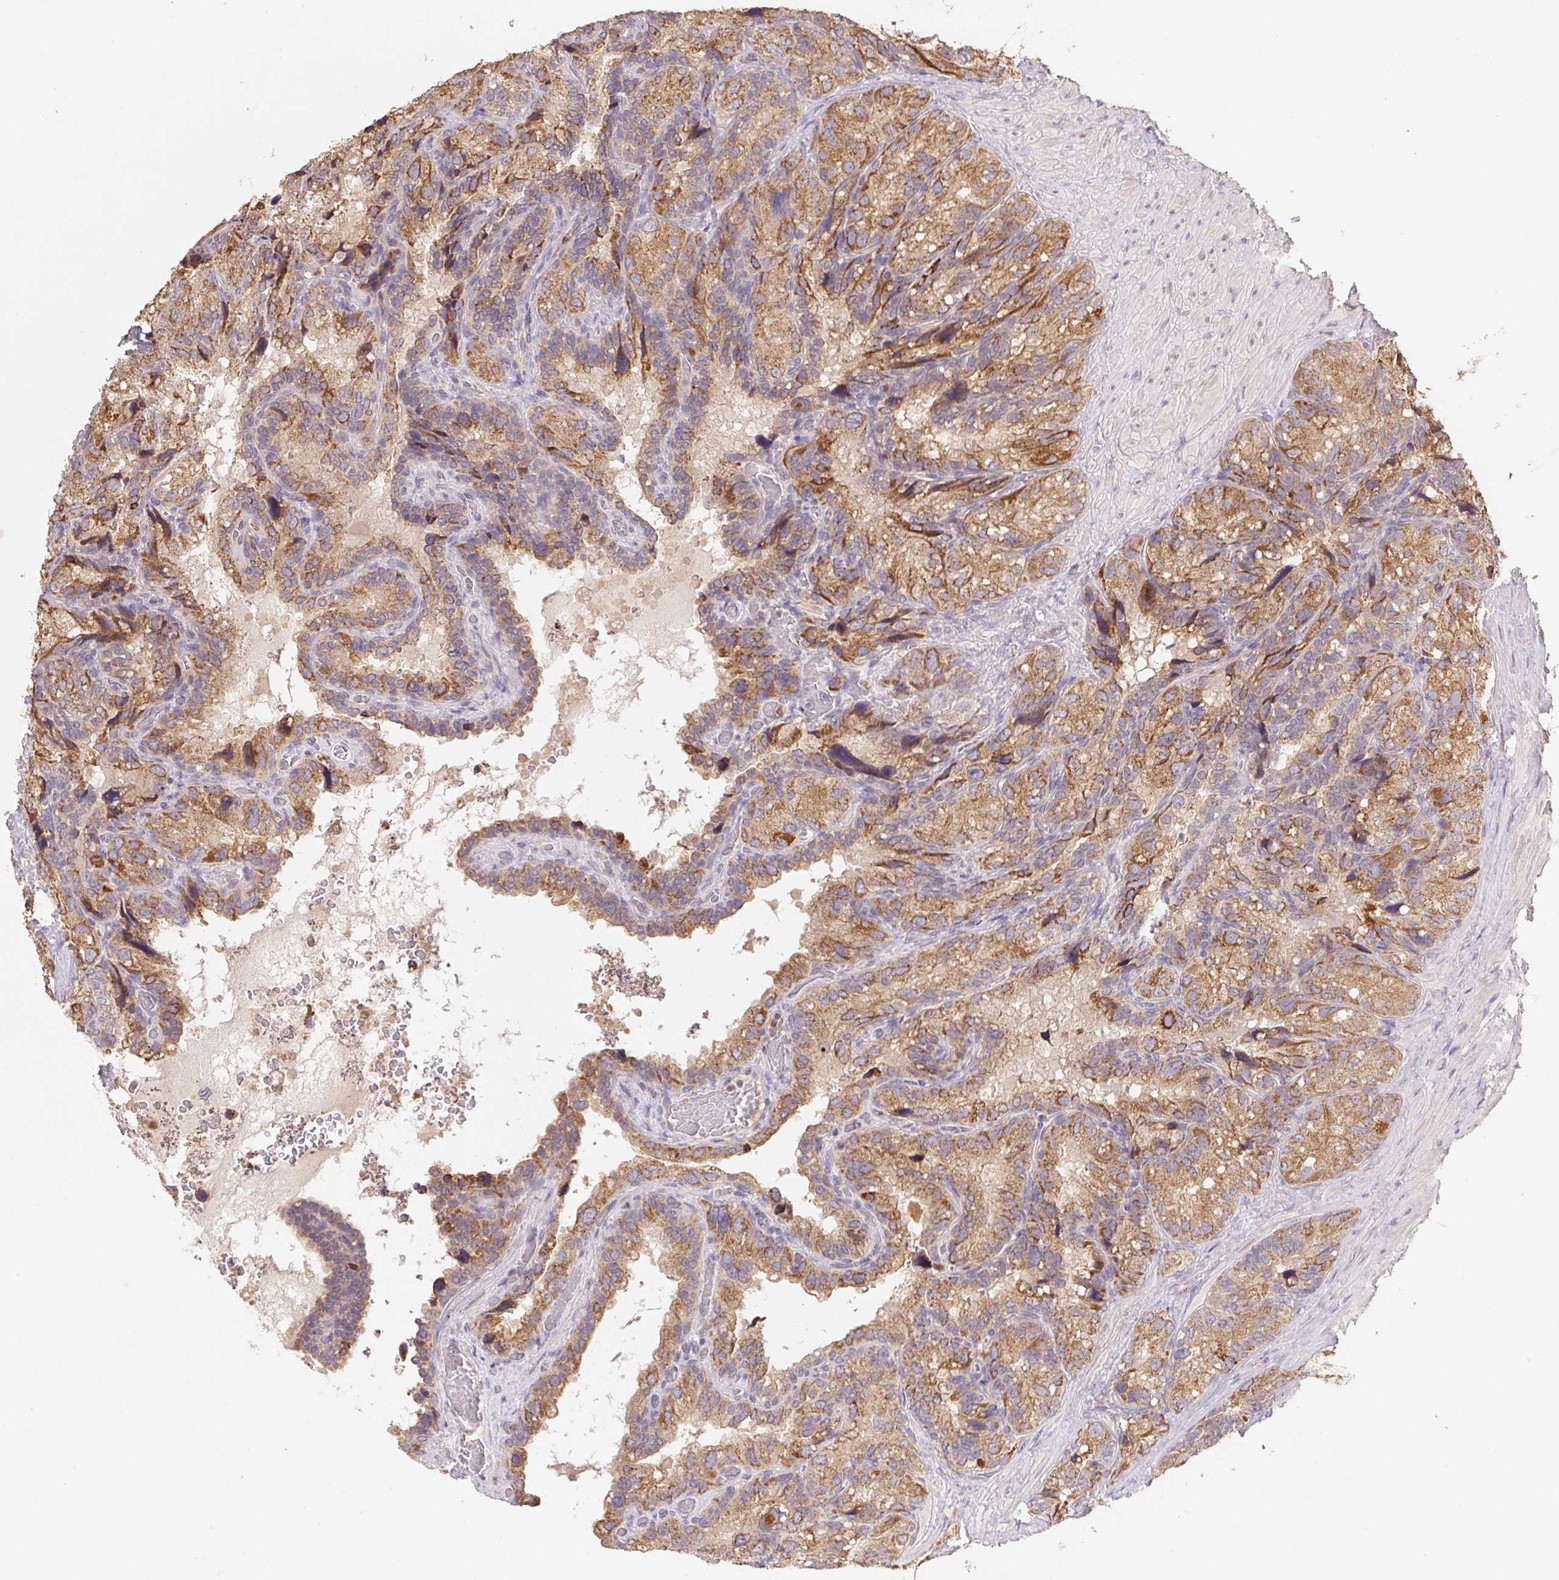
{"staining": {"intensity": "moderate", "quantity": "25%-75%", "location": "cytoplasmic/membranous"}, "tissue": "seminal vesicle", "cell_type": "Glandular cells", "image_type": "normal", "snomed": [{"axis": "morphology", "description": "Normal tissue, NOS"}, {"axis": "topography", "description": "Seminal veicle"}], "caption": "Protein expression analysis of unremarkable human seminal vesicle reveals moderate cytoplasmic/membranous positivity in about 25%-75% of glandular cells. The staining was performed using DAB to visualize the protein expression in brown, while the nuclei were stained in blue with hematoxylin (Magnification: 20x).", "gene": "RAB11A", "patient": {"sex": "male", "age": 60}}